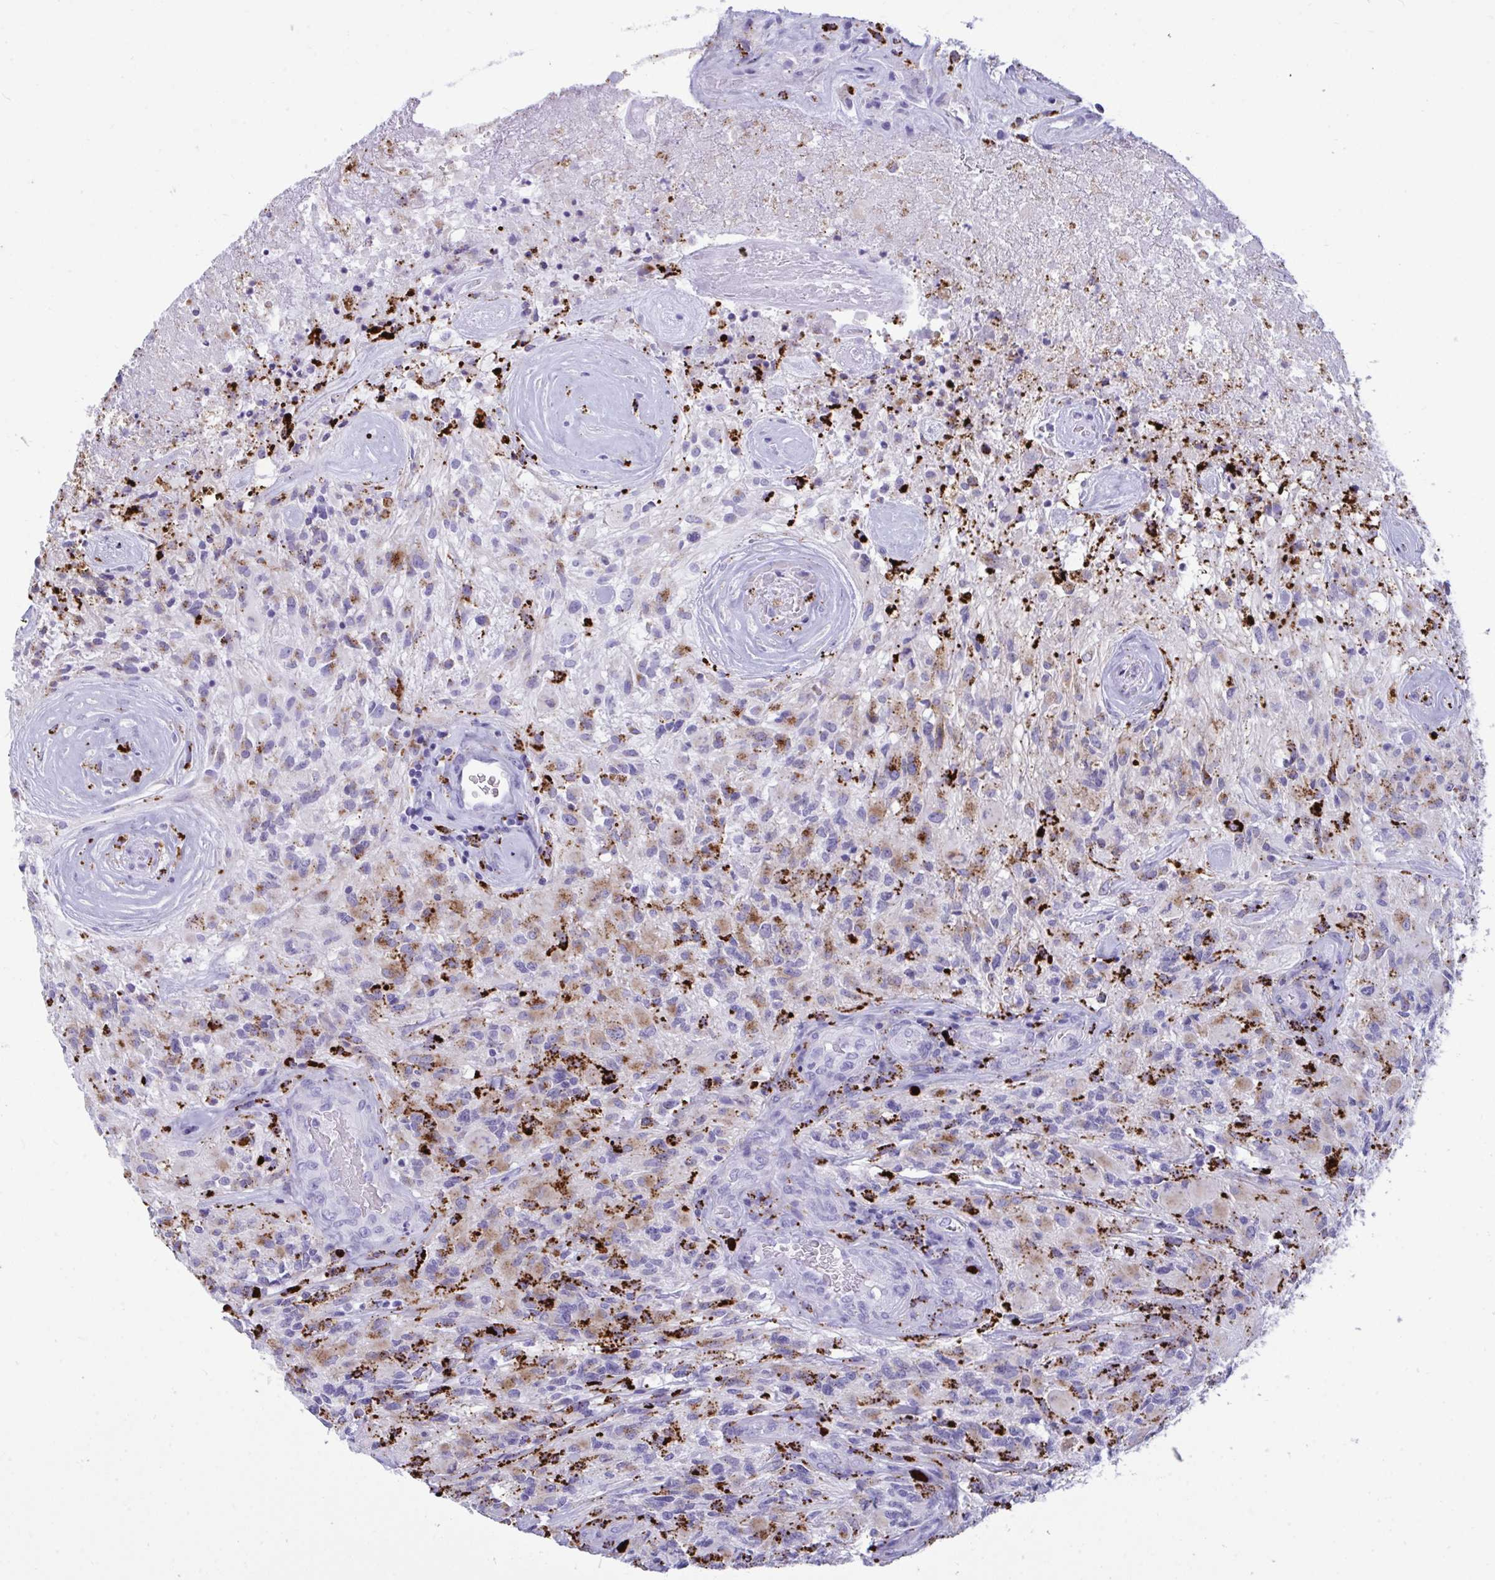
{"staining": {"intensity": "weak", "quantity": "<25%", "location": "cytoplasmic/membranous"}, "tissue": "glioma", "cell_type": "Tumor cells", "image_type": "cancer", "snomed": [{"axis": "morphology", "description": "Glioma, malignant, High grade"}, {"axis": "topography", "description": "Brain"}], "caption": "This is a photomicrograph of immunohistochemistry staining of high-grade glioma (malignant), which shows no expression in tumor cells.", "gene": "CPVL", "patient": {"sex": "female", "age": 65}}